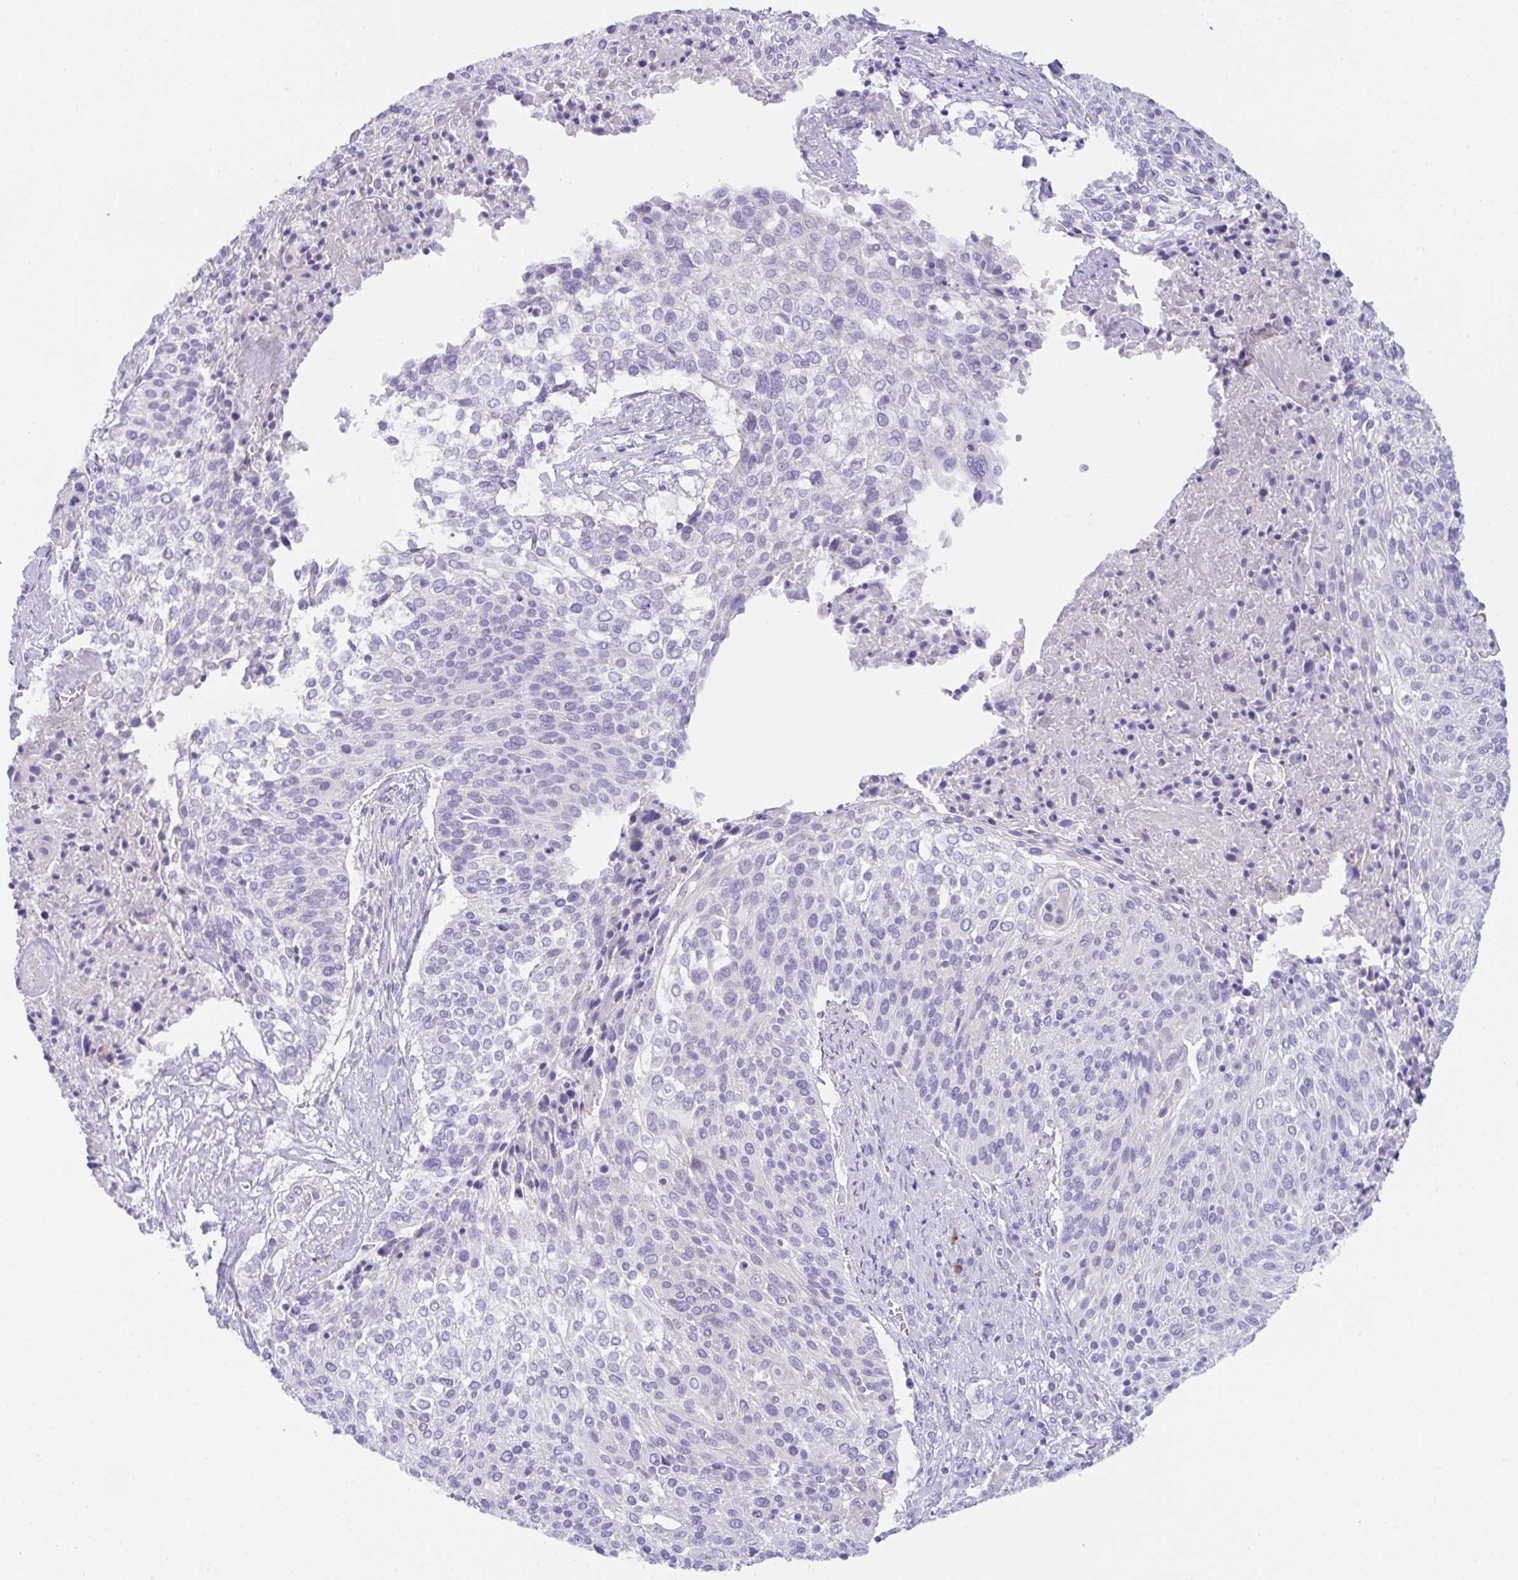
{"staining": {"intensity": "negative", "quantity": "none", "location": "none"}, "tissue": "cervical cancer", "cell_type": "Tumor cells", "image_type": "cancer", "snomed": [{"axis": "morphology", "description": "Squamous cell carcinoma, NOS"}, {"axis": "topography", "description": "Cervix"}], "caption": "Tumor cells show no significant expression in squamous cell carcinoma (cervical).", "gene": "TRAF4", "patient": {"sex": "female", "age": 31}}